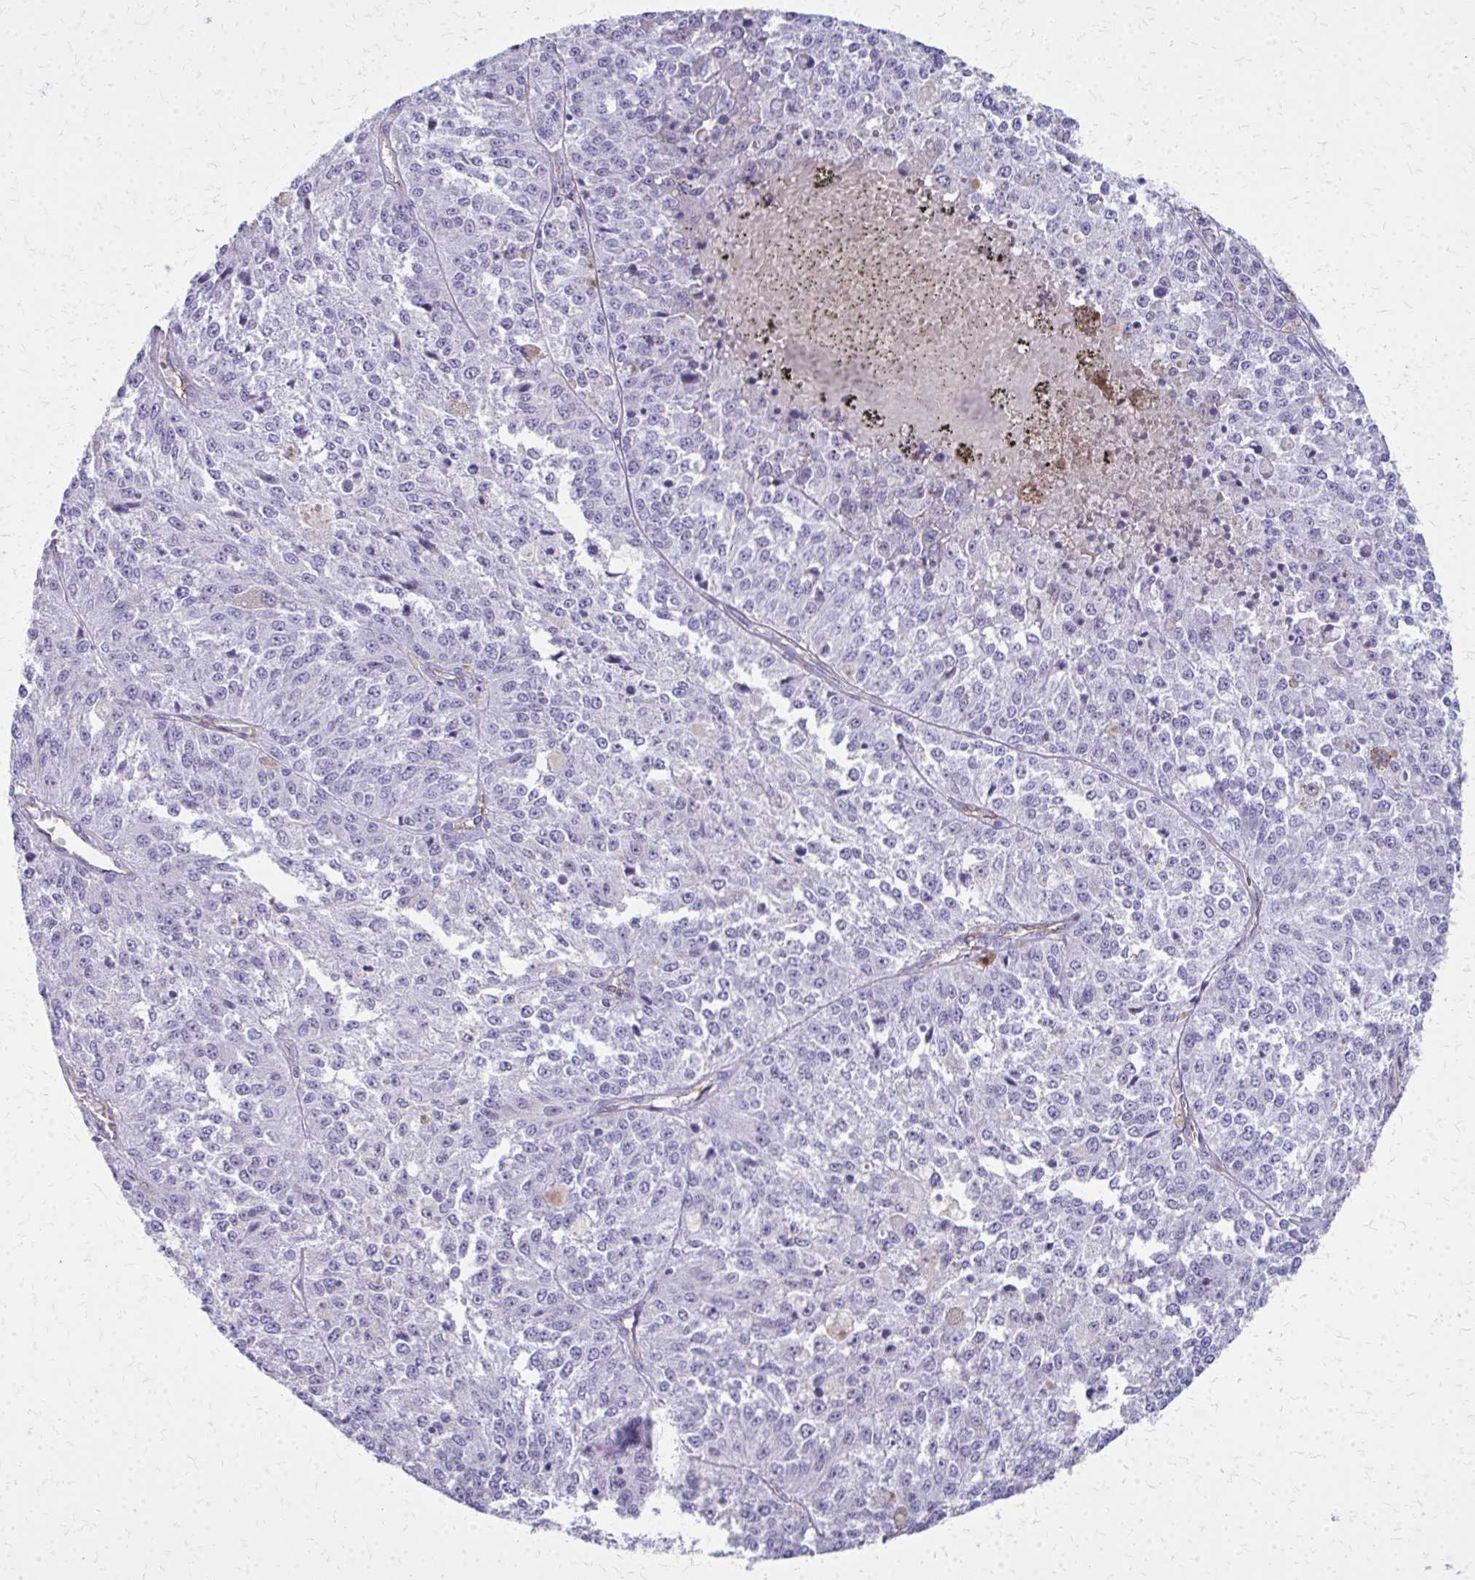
{"staining": {"intensity": "negative", "quantity": "none", "location": "none"}, "tissue": "melanoma", "cell_type": "Tumor cells", "image_type": "cancer", "snomed": [{"axis": "morphology", "description": "Malignant melanoma, Metastatic site"}, {"axis": "topography", "description": "Lymph node"}], "caption": "IHC micrograph of human malignant melanoma (metastatic site) stained for a protein (brown), which demonstrates no positivity in tumor cells. (Immunohistochemistry (ihc), brightfield microscopy, high magnification).", "gene": "TPSG1", "patient": {"sex": "female", "age": 64}}